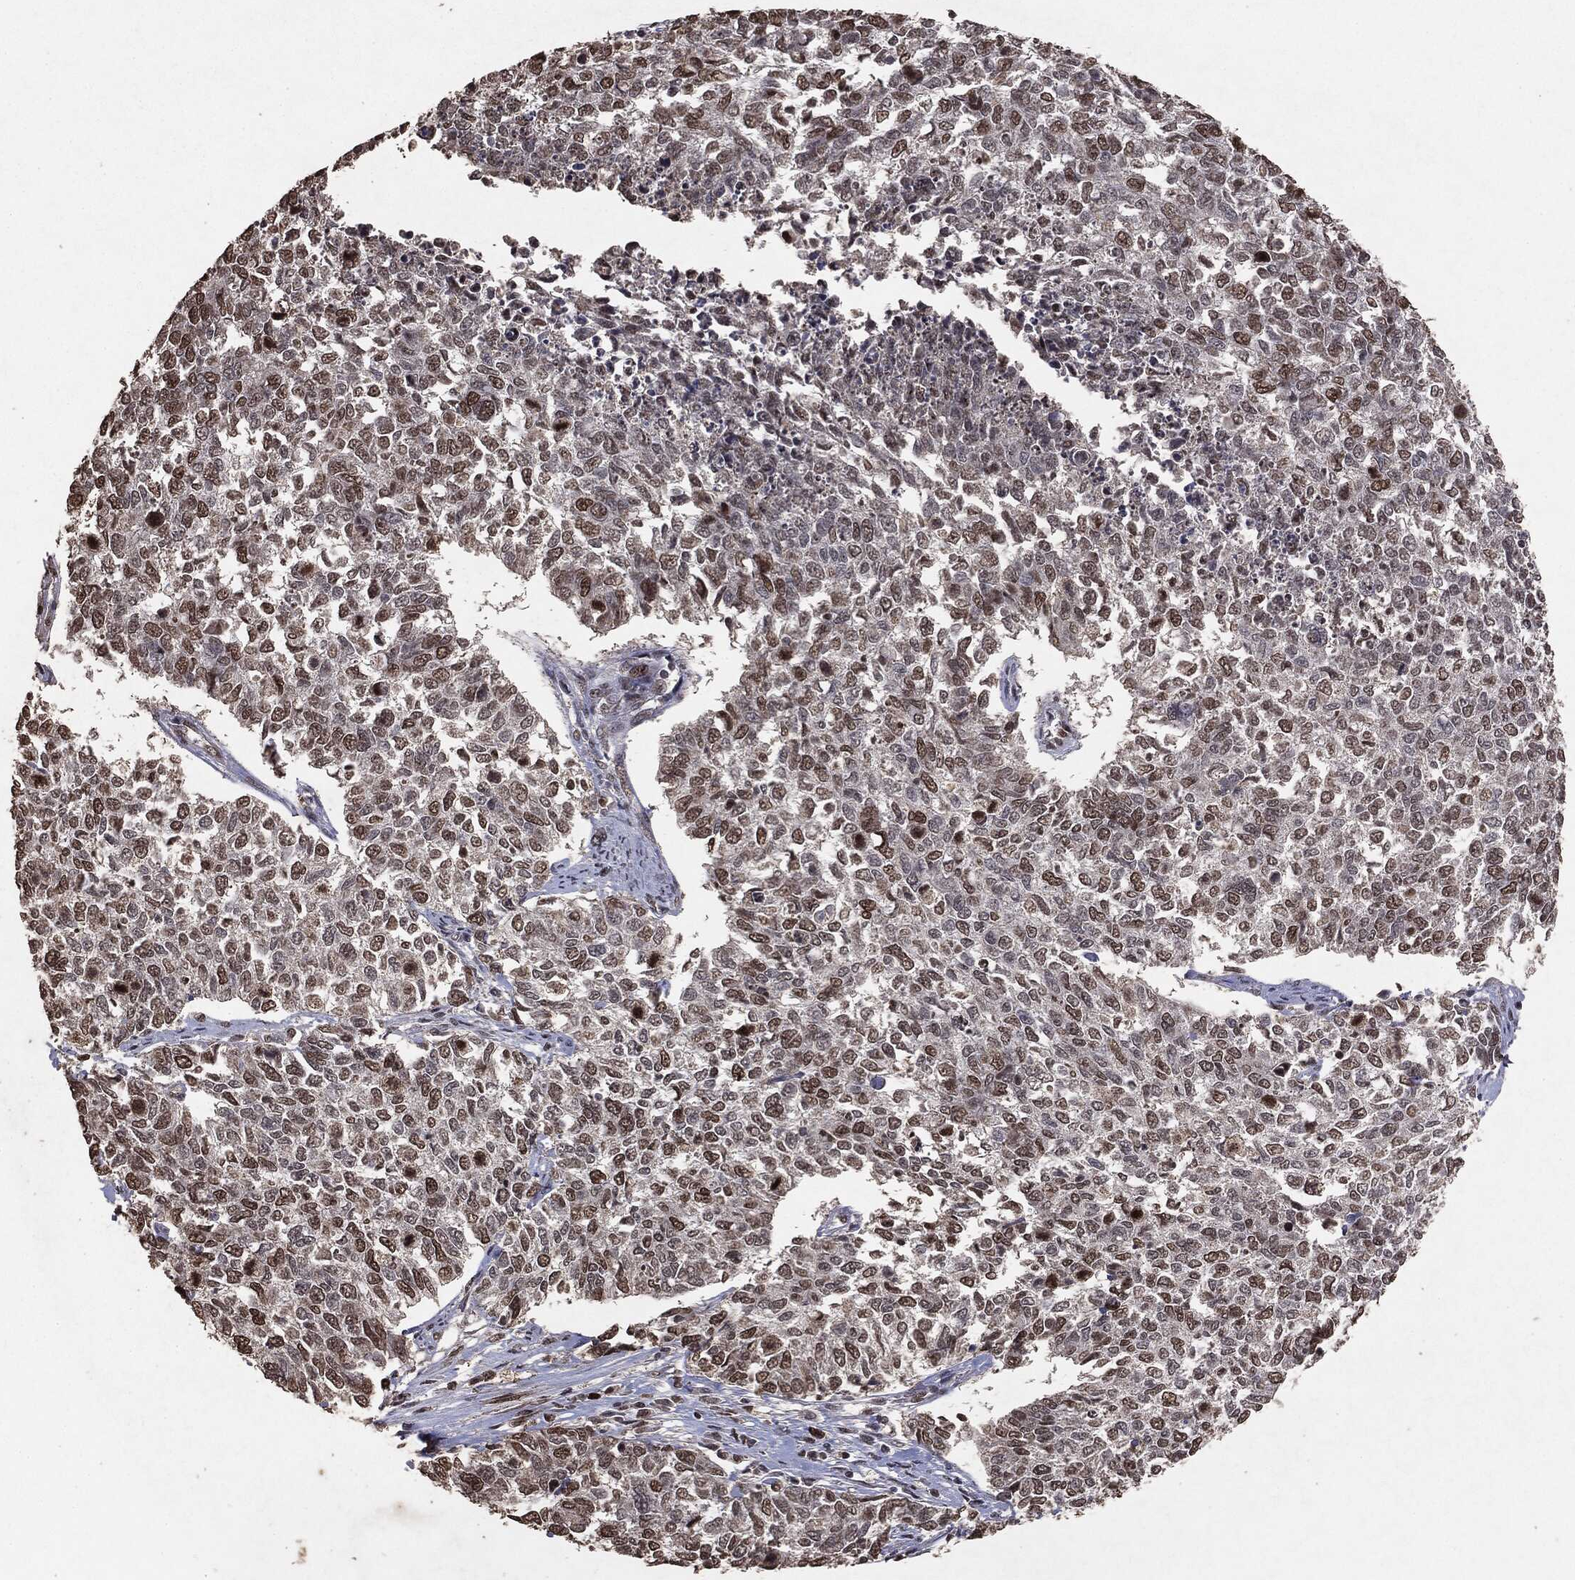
{"staining": {"intensity": "moderate", "quantity": ">75%", "location": "nuclear"}, "tissue": "cervical cancer", "cell_type": "Tumor cells", "image_type": "cancer", "snomed": [{"axis": "morphology", "description": "Adenocarcinoma, NOS"}, {"axis": "topography", "description": "Cervix"}], "caption": "Immunohistochemistry histopathology image of human cervical adenocarcinoma stained for a protein (brown), which reveals medium levels of moderate nuclear staining in approximately >75% of tumor cells.", "gene": "RAD18", "patient": {"sex": "female", "age": 63}}